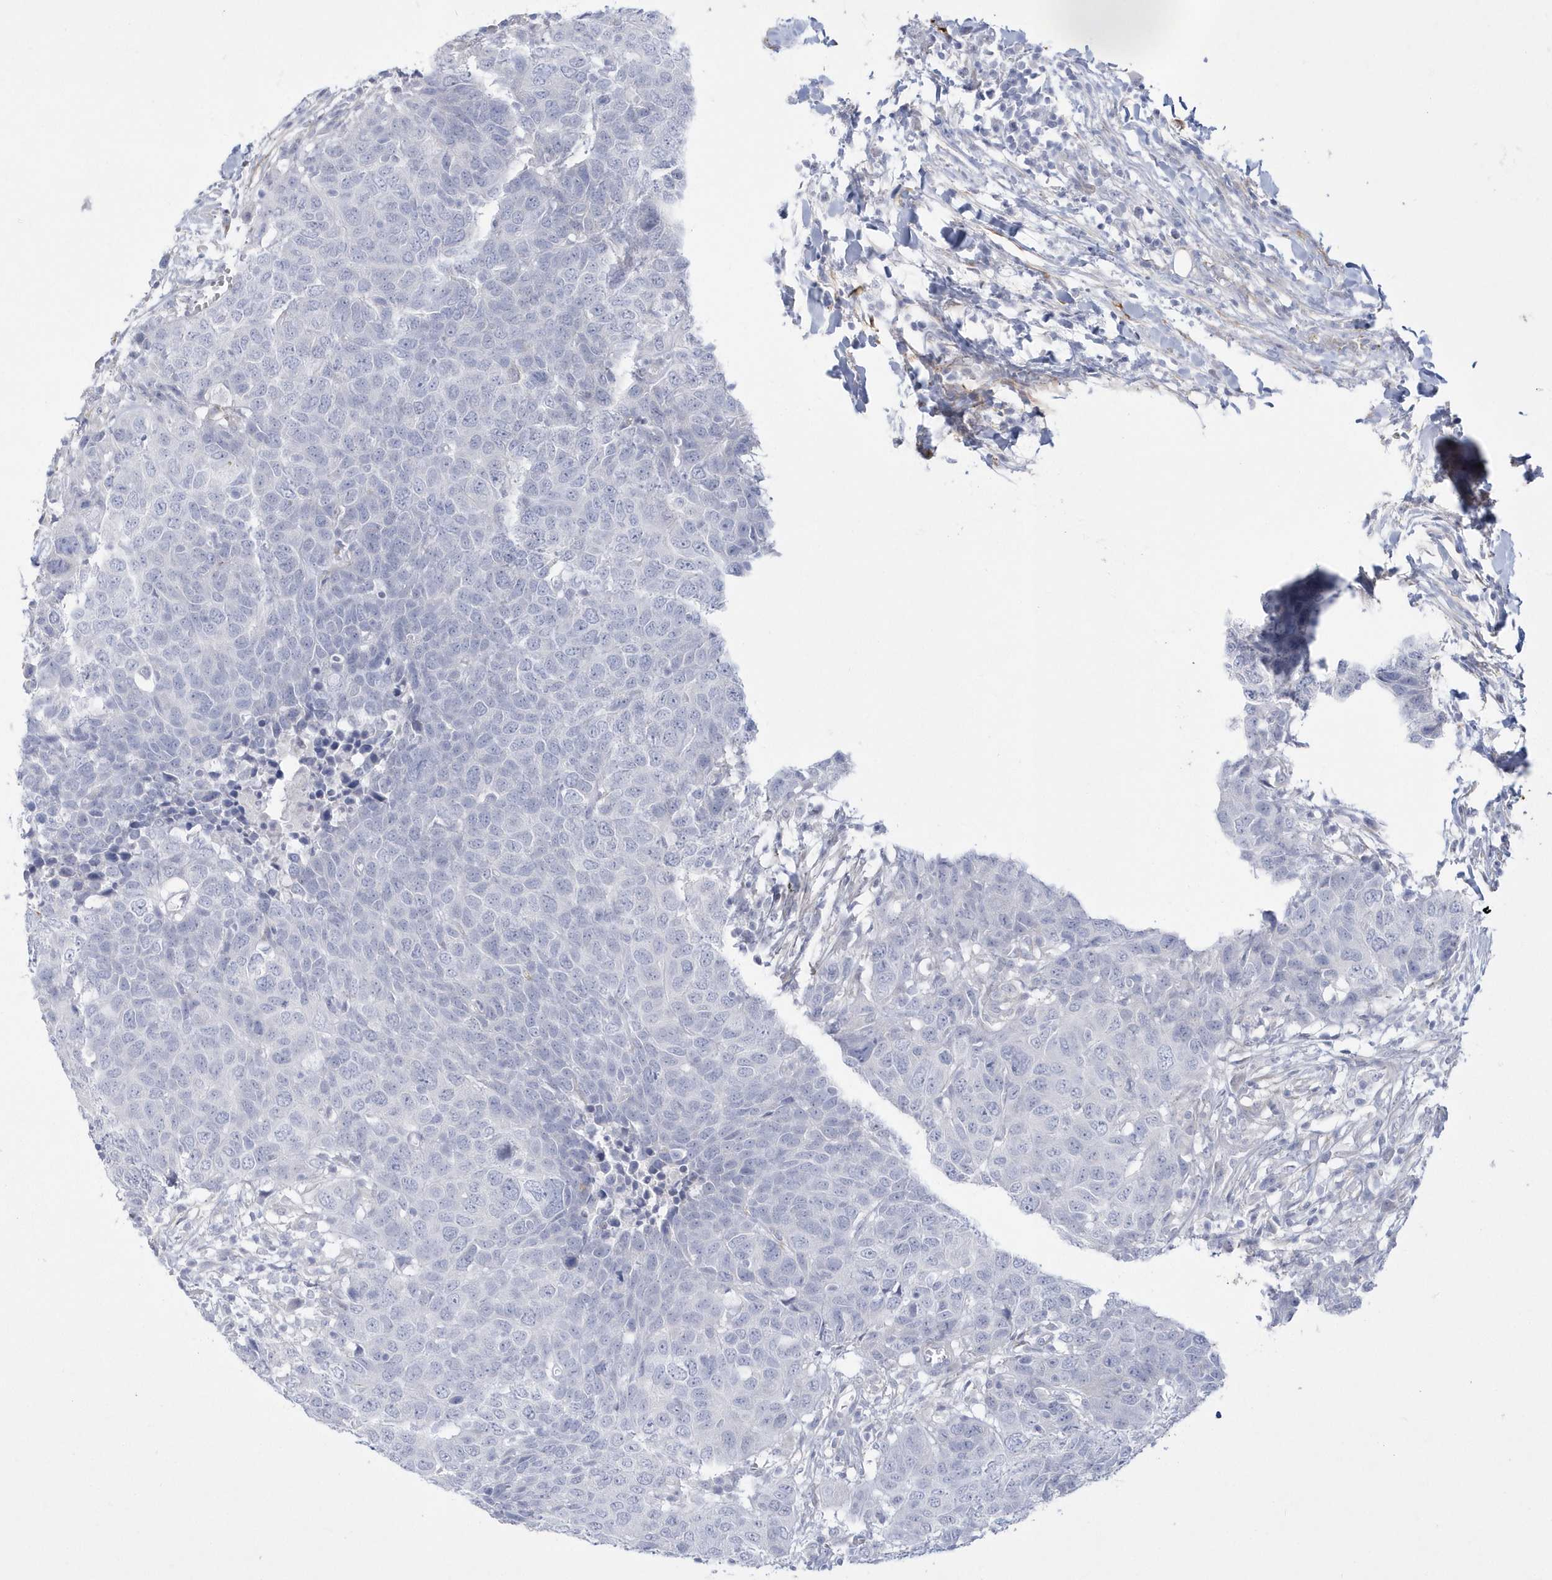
{"staining": {"intensity": "negative", "quantity": "none", "location": "none"}, "tissue": "head and neck cancer", "cell_type": "Tumor cells", "image_type": "cancer", "snomed": [{"axis": "morphology", "description": "Squamous cell carcinoma, NOS"}, {"axis": "topography", "description": "Head-Neck"}], "caption": "IHC of human head and neck squamous cell carcinoma demonstrates no positivity in tumor cells. (IHC, brightfield microscopy, high magnification).", "gene": "WDR27", "patient": {"sex": "male", "age": 66}}